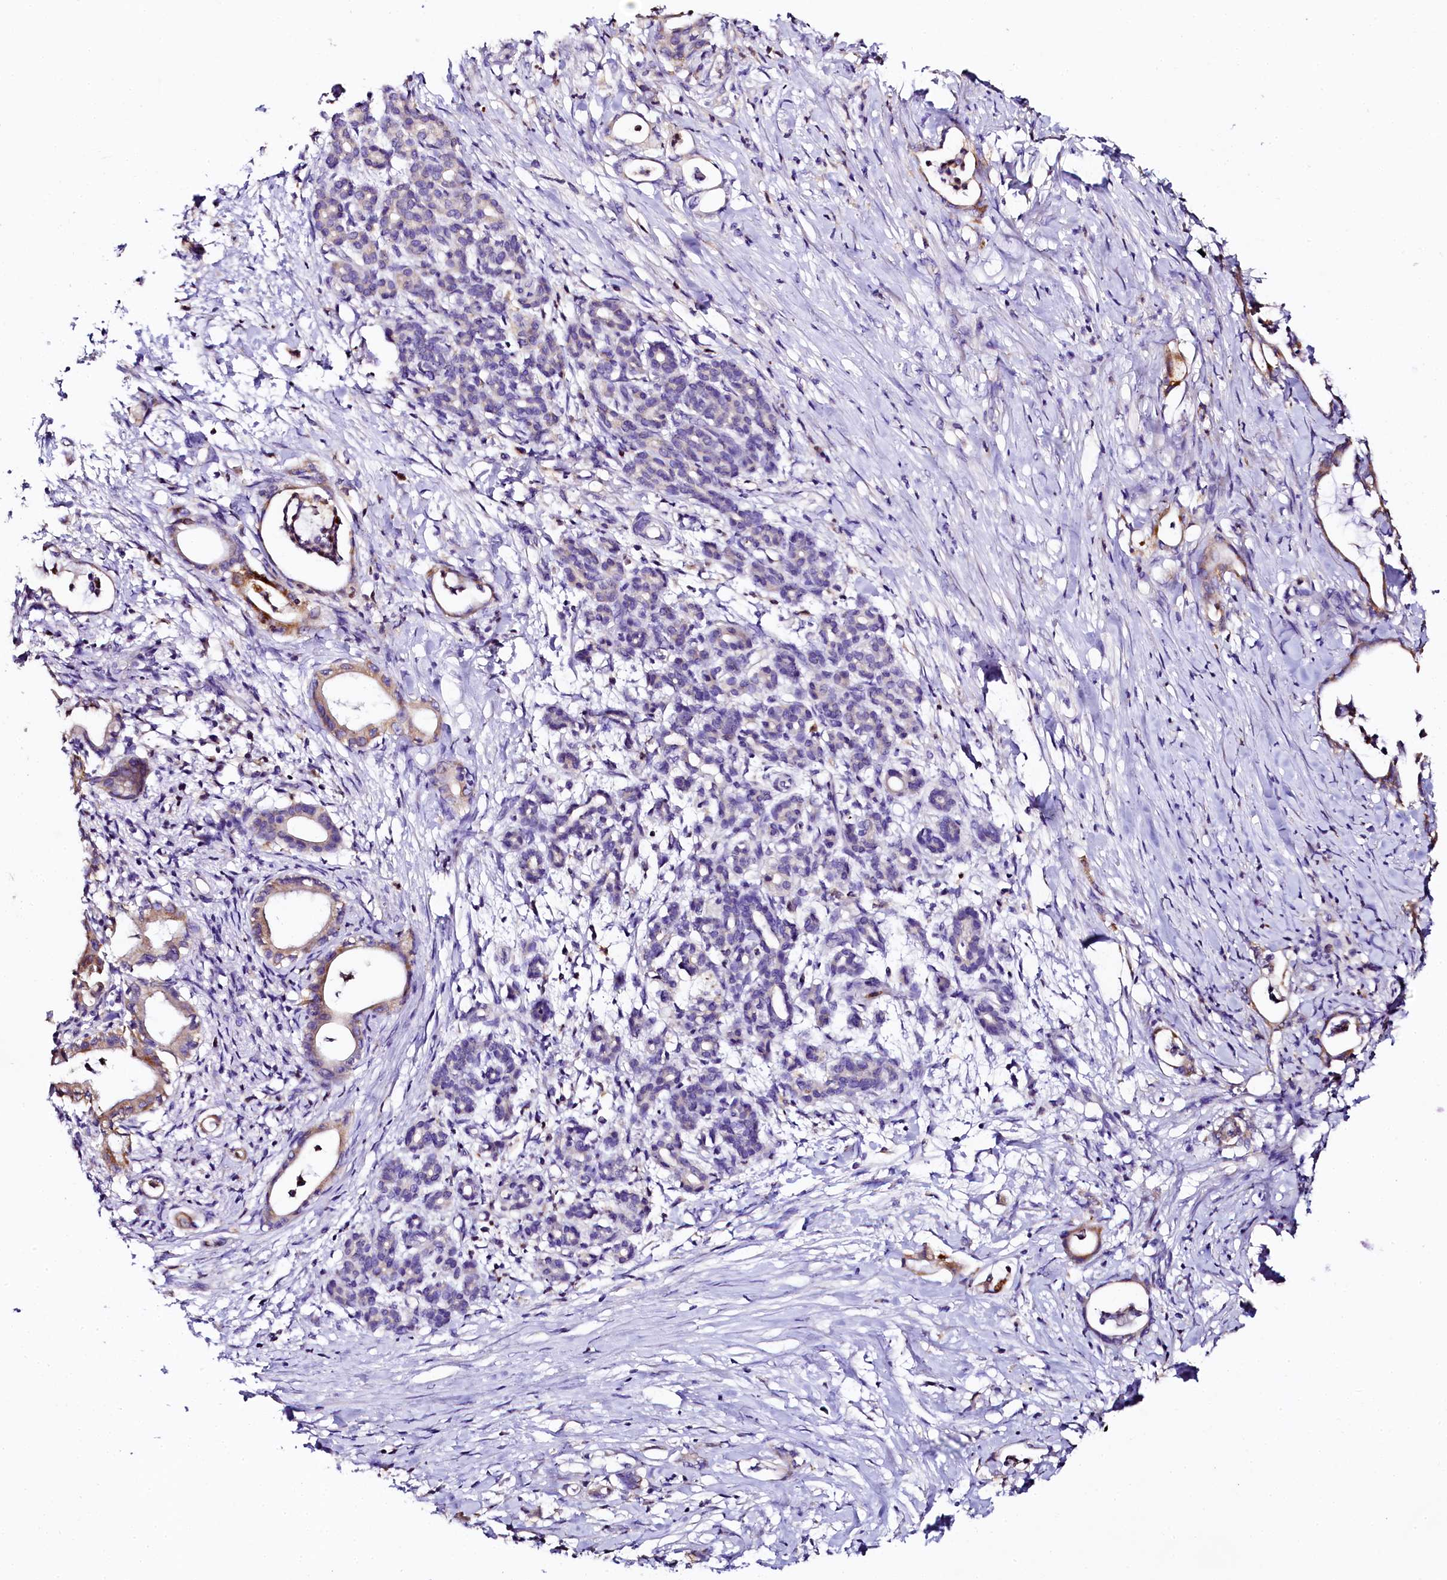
{"staining": {"intensity": "moderate", "quantity": "25%-75%", "location": "cytoplasmic/membranous"}, "tissue": "pancreatic cancer", "cell_type": "Tumor cells", "image_type": "cancer", "snomed": [{"axis": "morphology", "description": "Adenocarcinoma, NOS"}, {"axis": "topography", "description": "Pancreas"}], "caption": "Human pancreatic cancer stained with a brown dye reveals moderate cytoplasmic/membranous positive staining in about 25%-75% of tumor cells.", "gene": "NAA16", "patient": {"sex": "female", "age": 55}}